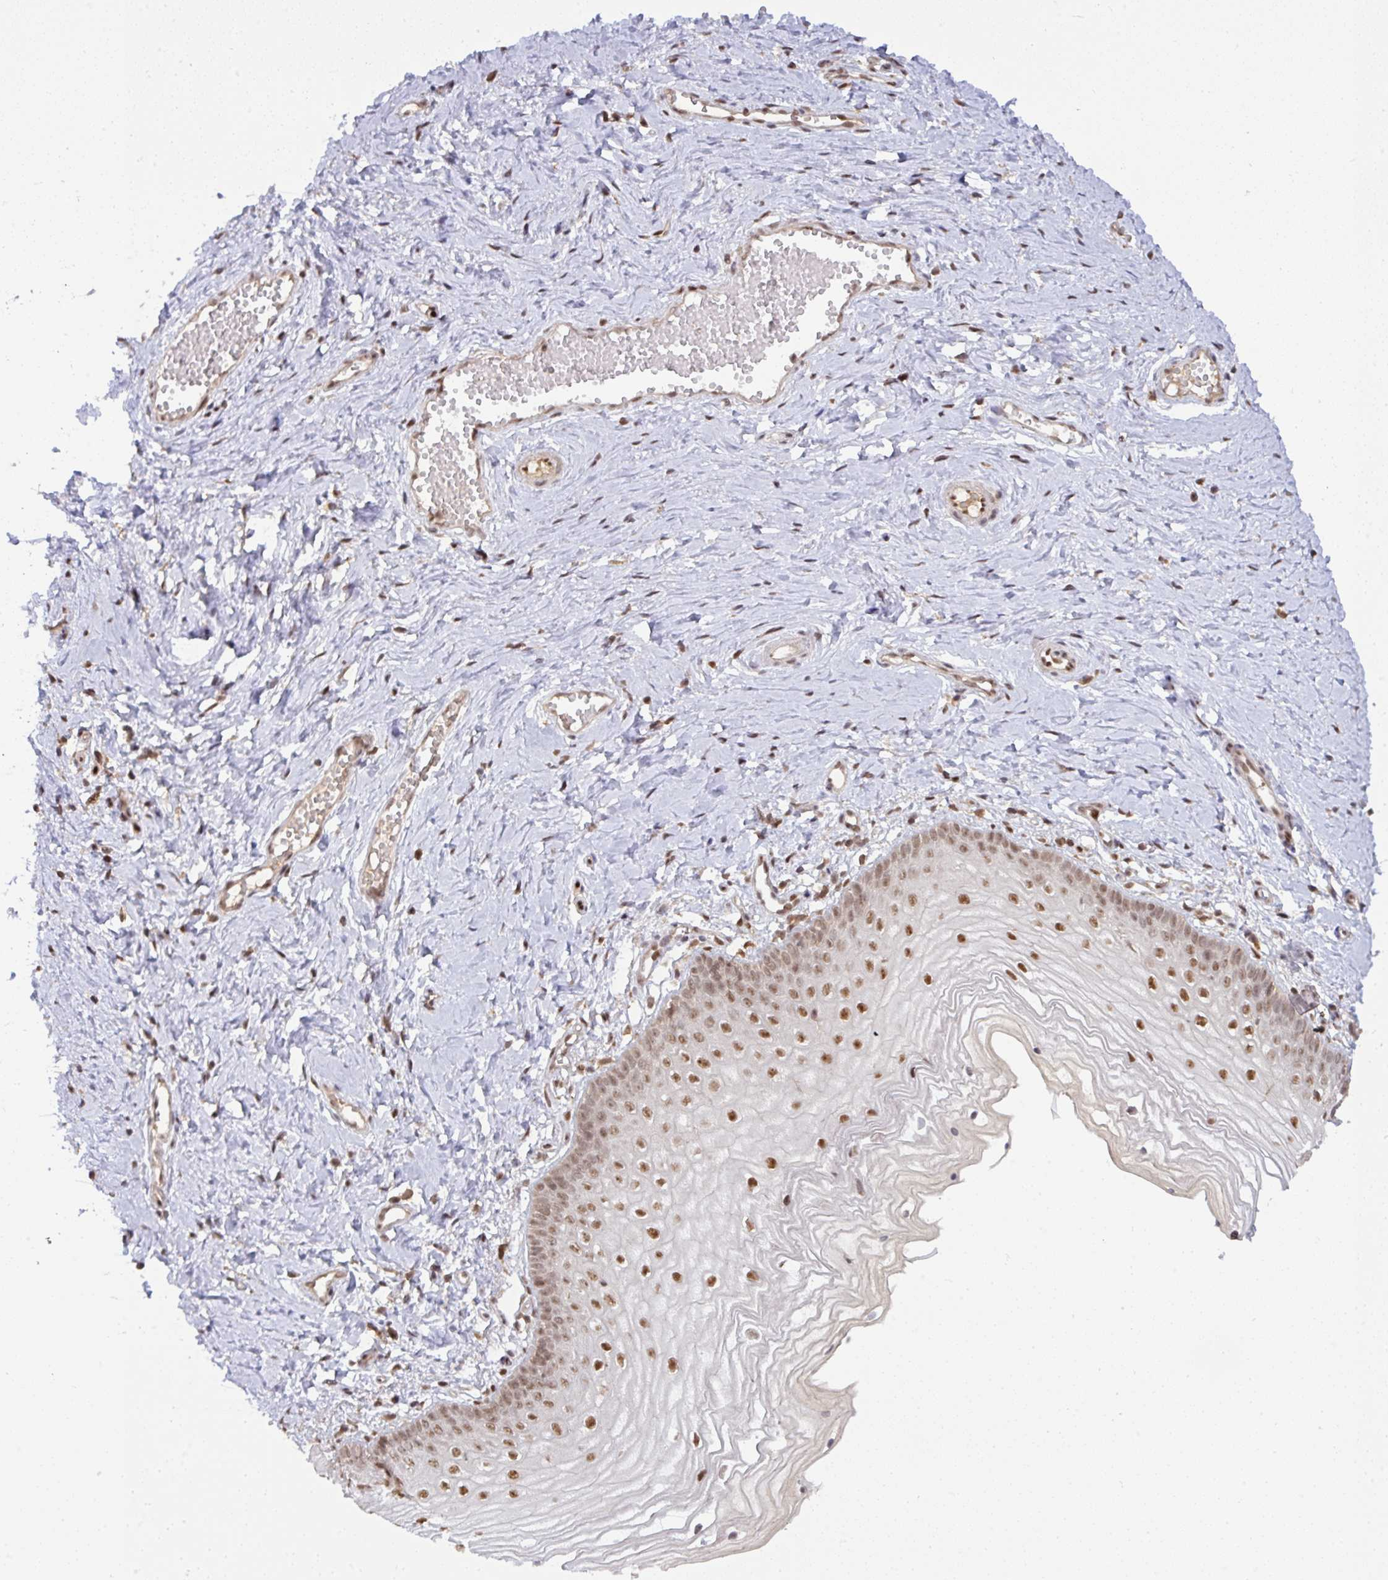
{"staining": {"intensity": "strong", "quantity": ">75%", "location": "nuclear"}, "tissue": "vagina", "cell_type": "Squamous epithelial cells", "image_type": "normal", "snomed": [{"axis": "morphology", "description": "Normal tissue, NOS"}, {"axis": "topography", "description": "Vagina"}], "caption": "An image of vagina stained for a protein reveals strong nuclear brown staining in squamous epithelial cells.", "gene": "KLF2", "patient": {"sex": "female", "age": 38}}